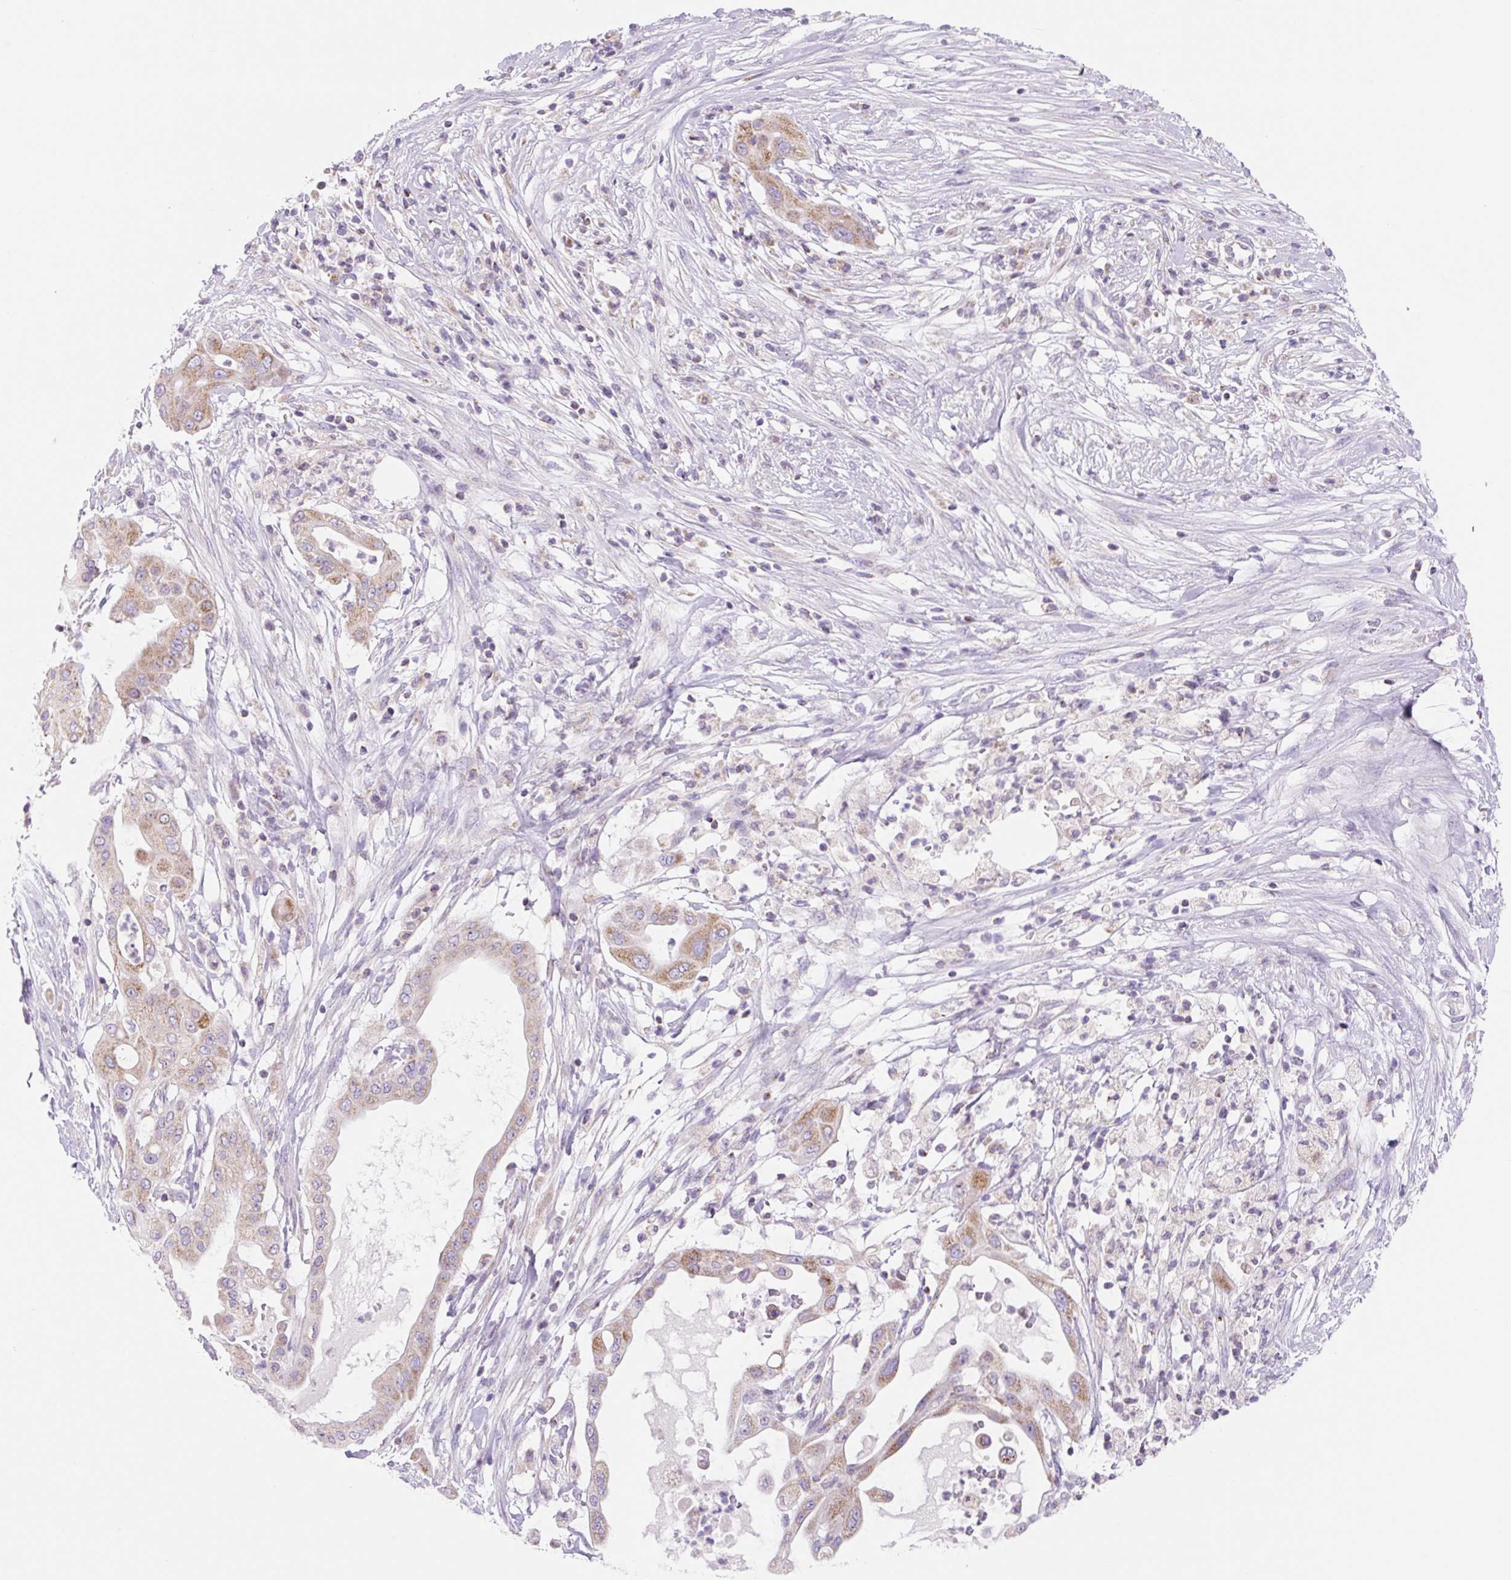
{"staining": {"intensity": "moderate", "quantity": ">75%", "location": "cytoplasmic/membranous"}, "tissue": "pancreatic cancer", "cell_type": "Tumor cells", "image_type": "cancer", "snomed": [{"axis": "morphology", "description": "Adenocarcinoma, NOS"}, {"axis": "topography", "description": "Pancreas"}], "caption": "Tumor cells demonstrate moderate cytoplasmic/membranous positivity in approximately >75% of cells in adenocarcinoma (pancreatic).", "gene": "FOCAD", "patient": {"sex": "male", "age": 68}}